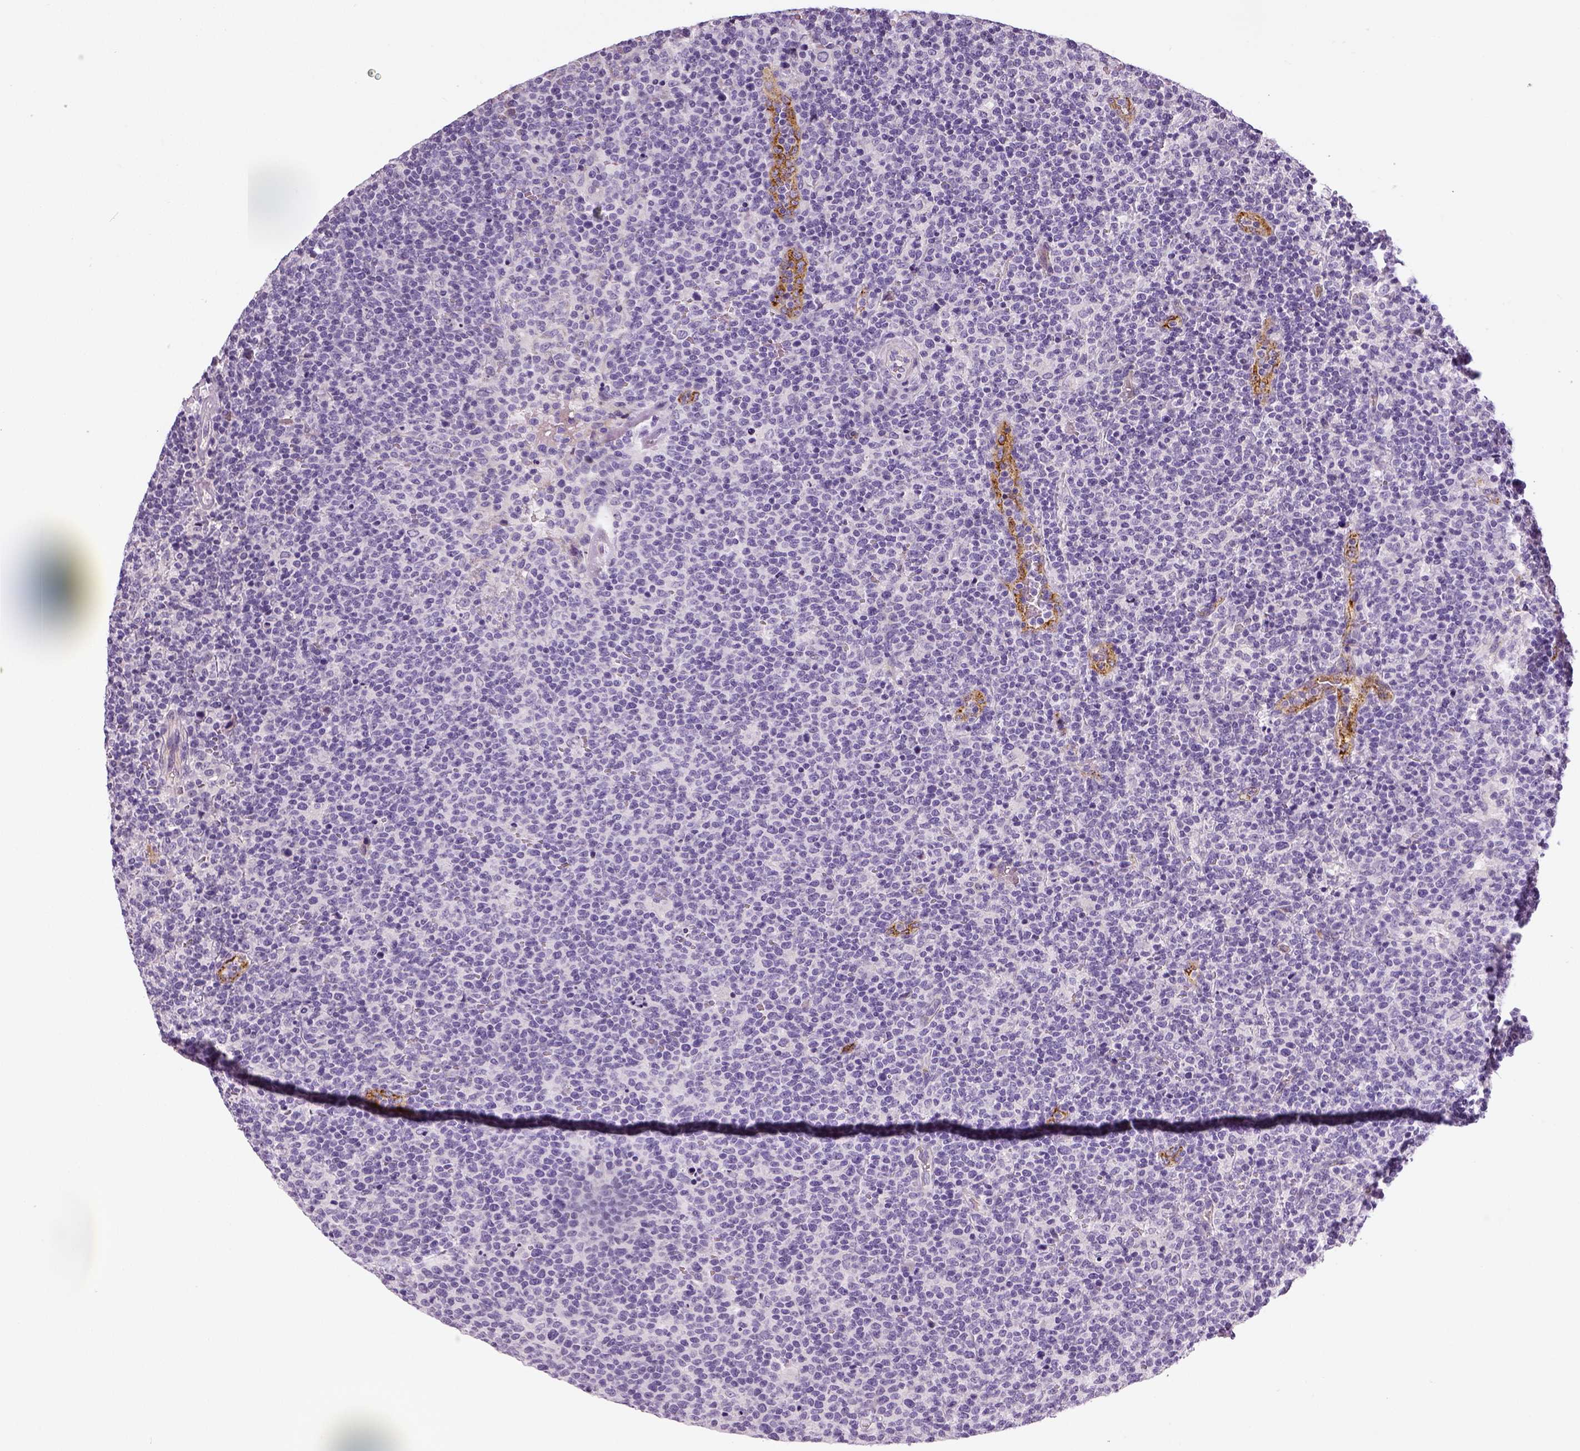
{"staining": {"intensity": "negative", "quantity": "none", "location": "none"}, "tissue": "lymphoma", "cell_type": "Tumor cells", "image_type": "cancer", "snomed": [{"axis": "morphology", "description": "Malignant lymphoma, non-Hodgkin's type, High grade"}, {"axis": "topography", "description": "Lymph node"}], "caption": "Immunohistochemistry (IHC) of human lymphoma exhibits no positivity in tumor cells.", "gene": "TSPAN7", "patient": {"sex": "male", "age": 61}}